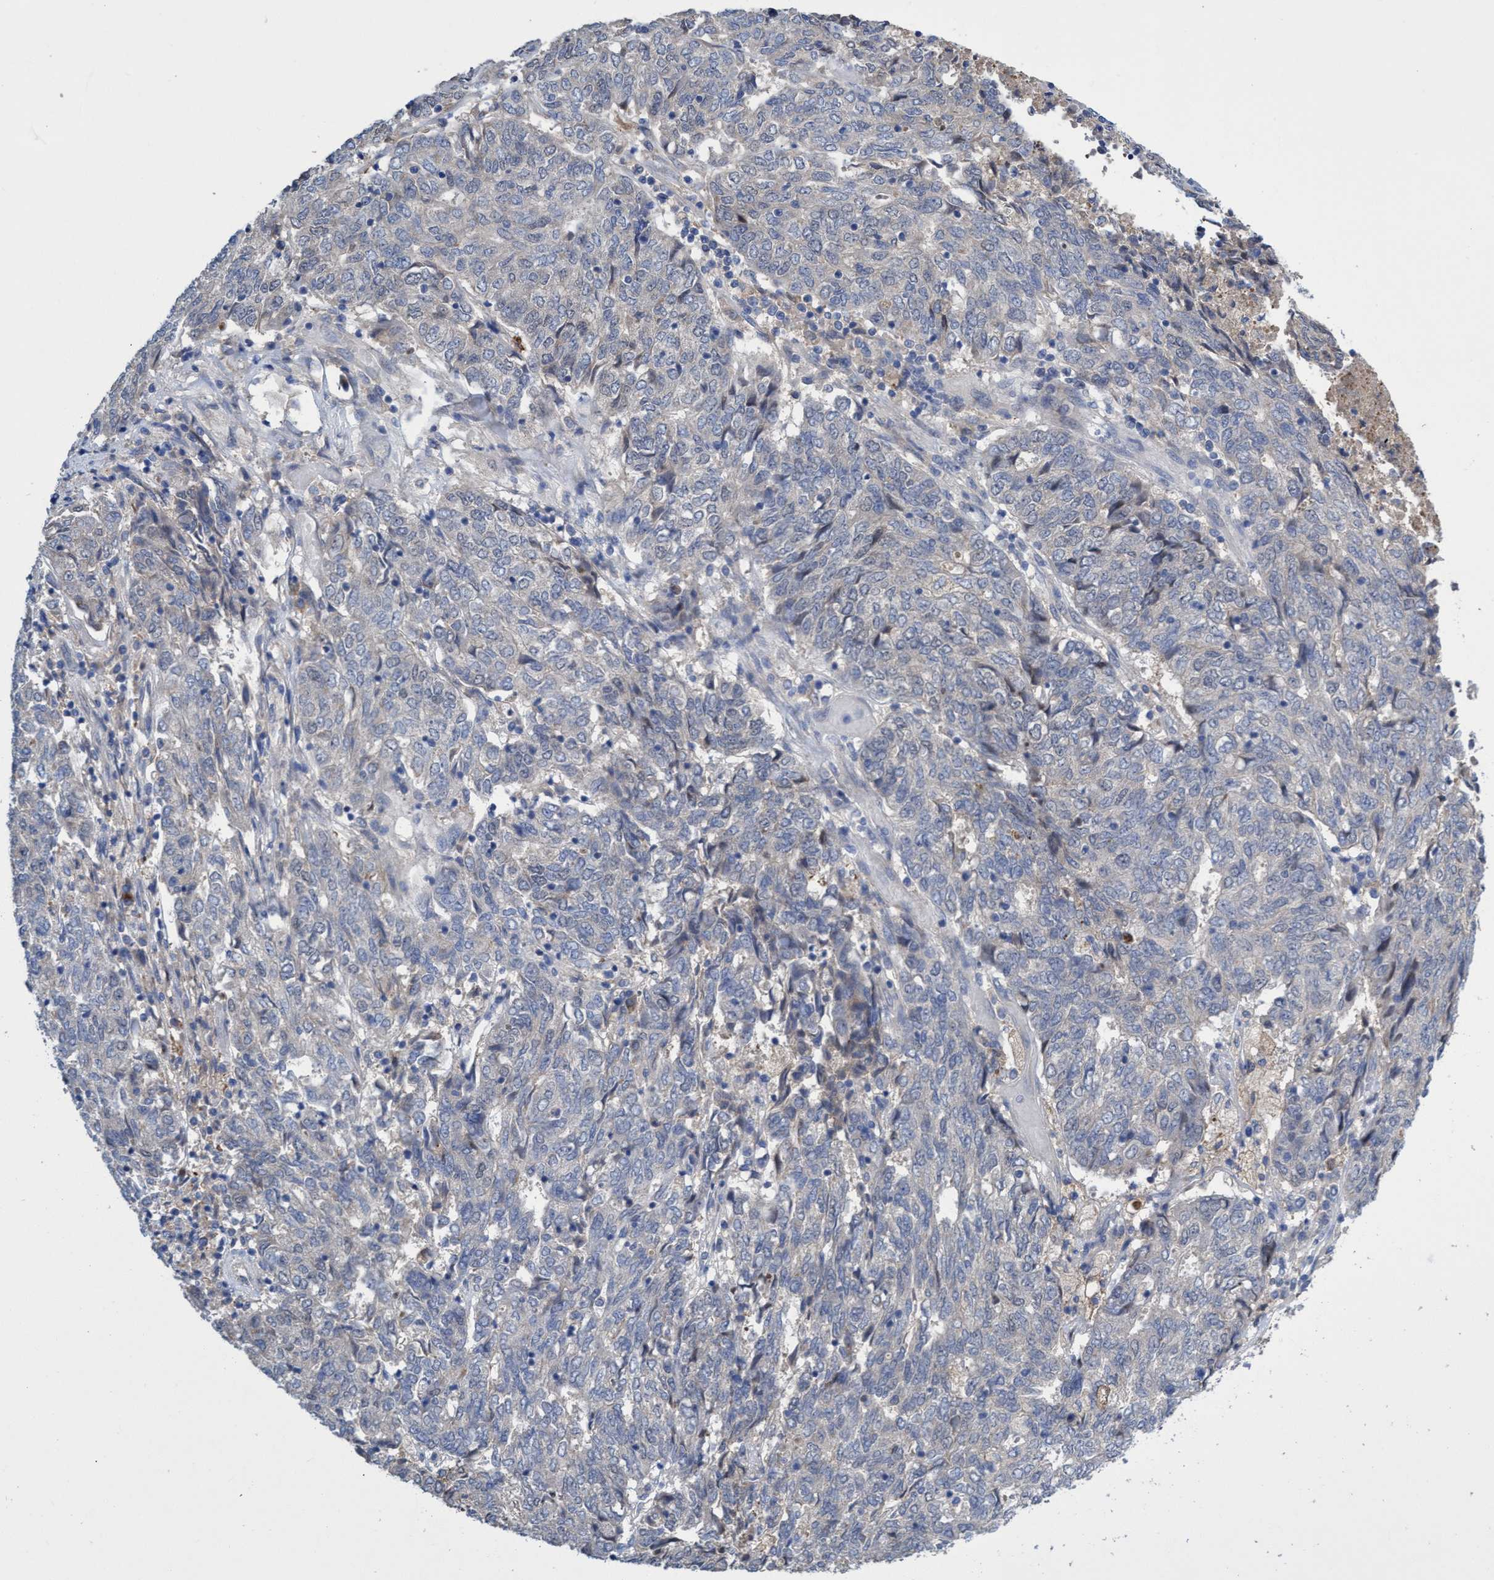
{"staining": {"intensity": "negative", "quantity": "none", "location": "none"}, "tissue": "endometrial cancer", "cell_type": "Tumor cells", "image_type": "cancer", "snomed": [{"axis": "morphology", "description": "Adenocarcinoma, NOS"}, {"axis": "topography", "description": "Endometrium"}], "caption": "This photomicrograph is of endometrial cancer stained with immunohistochemistry (IHC) to label a protein in brown with the nuclei are counter-stained blue. There is no expression in tumor cells.", "gene": "SVEP1", "patient": {"sex": "female", "age": 80}}